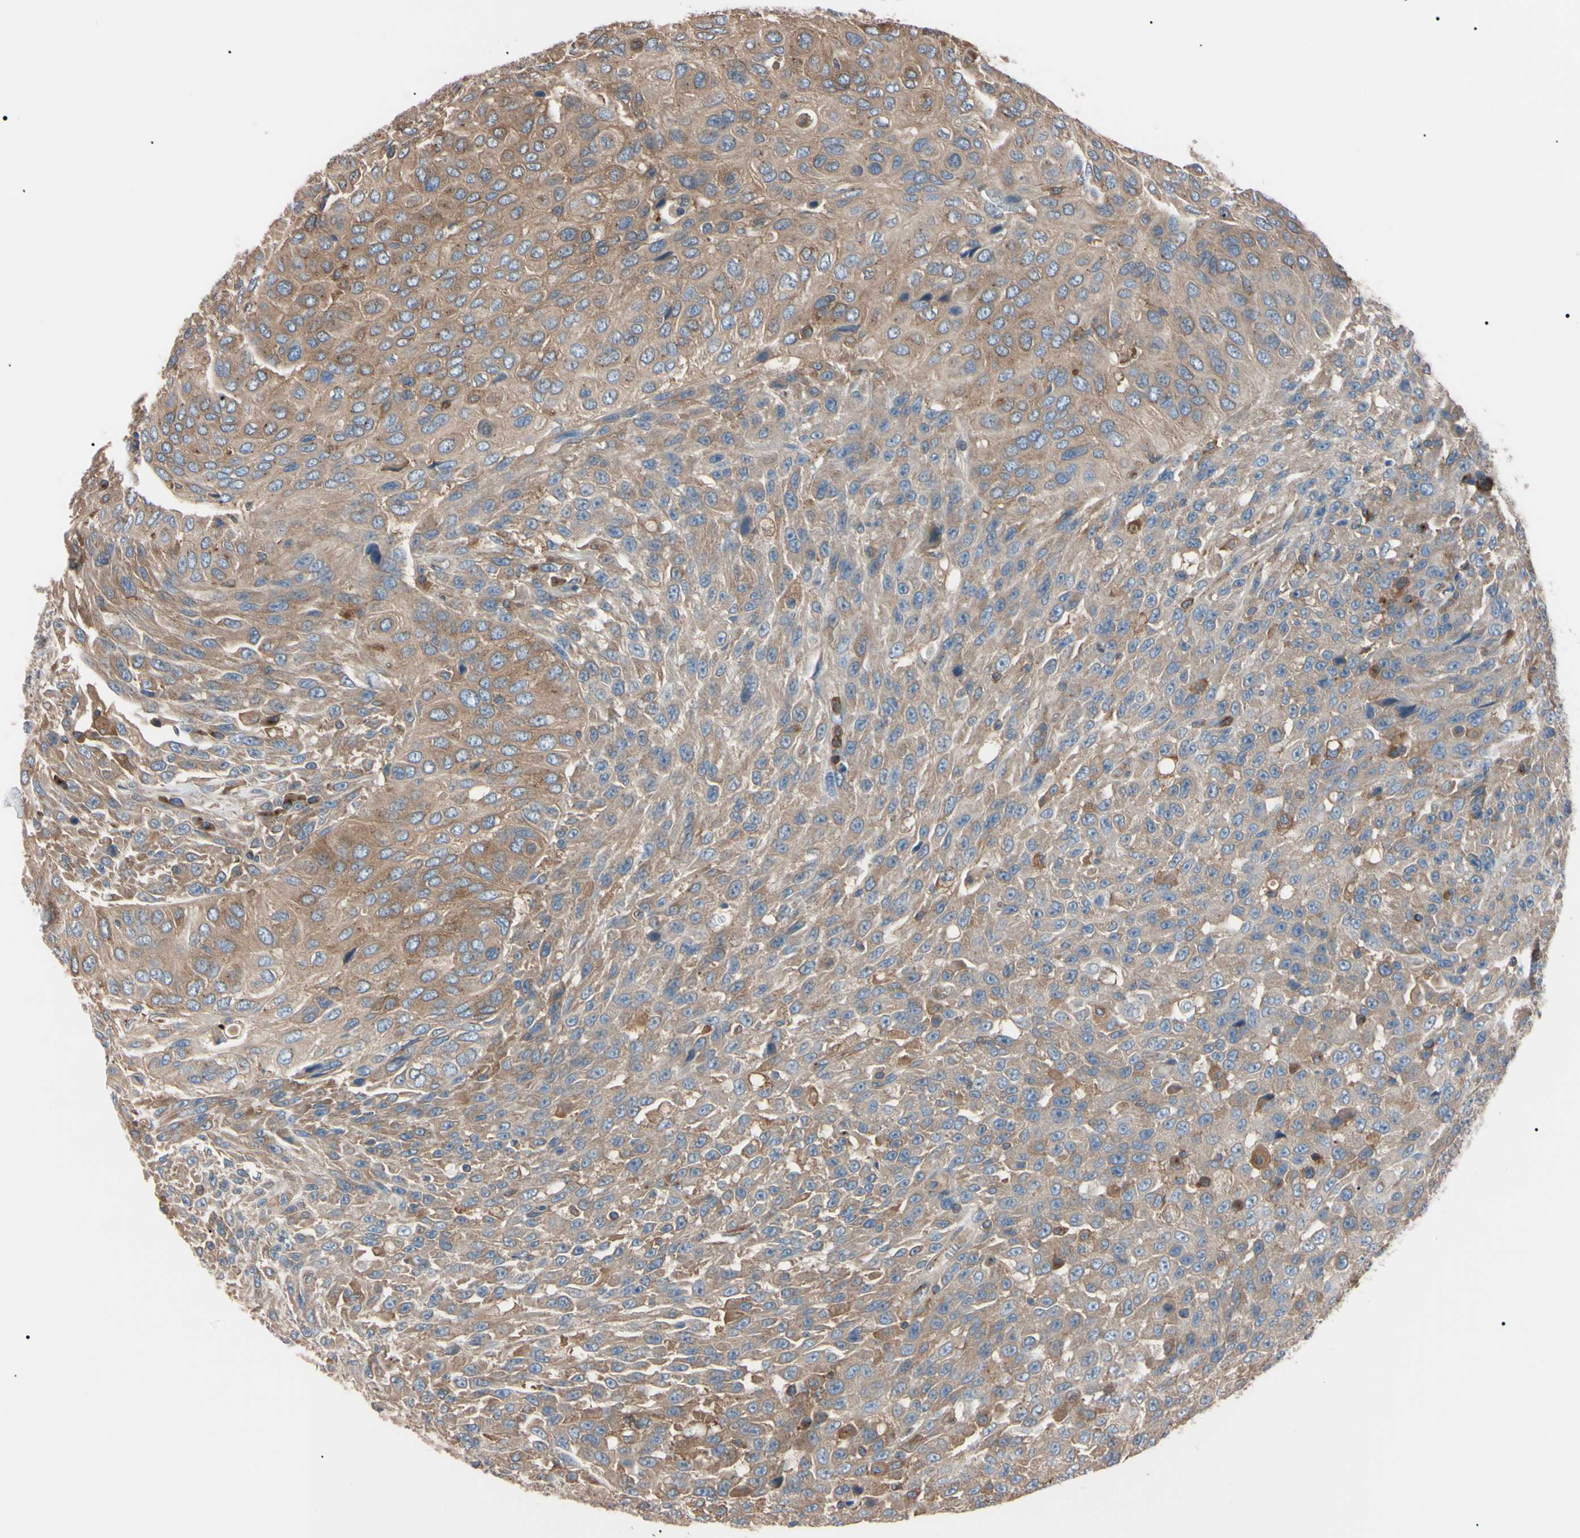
{"staining": {"intensity": "weak", "quantity": ">75%", "location": "cytoplasmic/membranous"}, "tissue": "urothelial cancer", "cell_type": "Tumor cells", "image_type": "cancer", "snomed": [{"axis": "morphology", "description": "Urothelial carcinoma, High grade"}, {"axis": "topography", "description": "Urinary bladder"}], "caption": "Urothelial cancer tissue exhibits weak cytoplasmic/membranous positivity in approximately >75% of tumor cells", "gene": "PRKACA", "patient": {"sex": "male", "age": 66}}